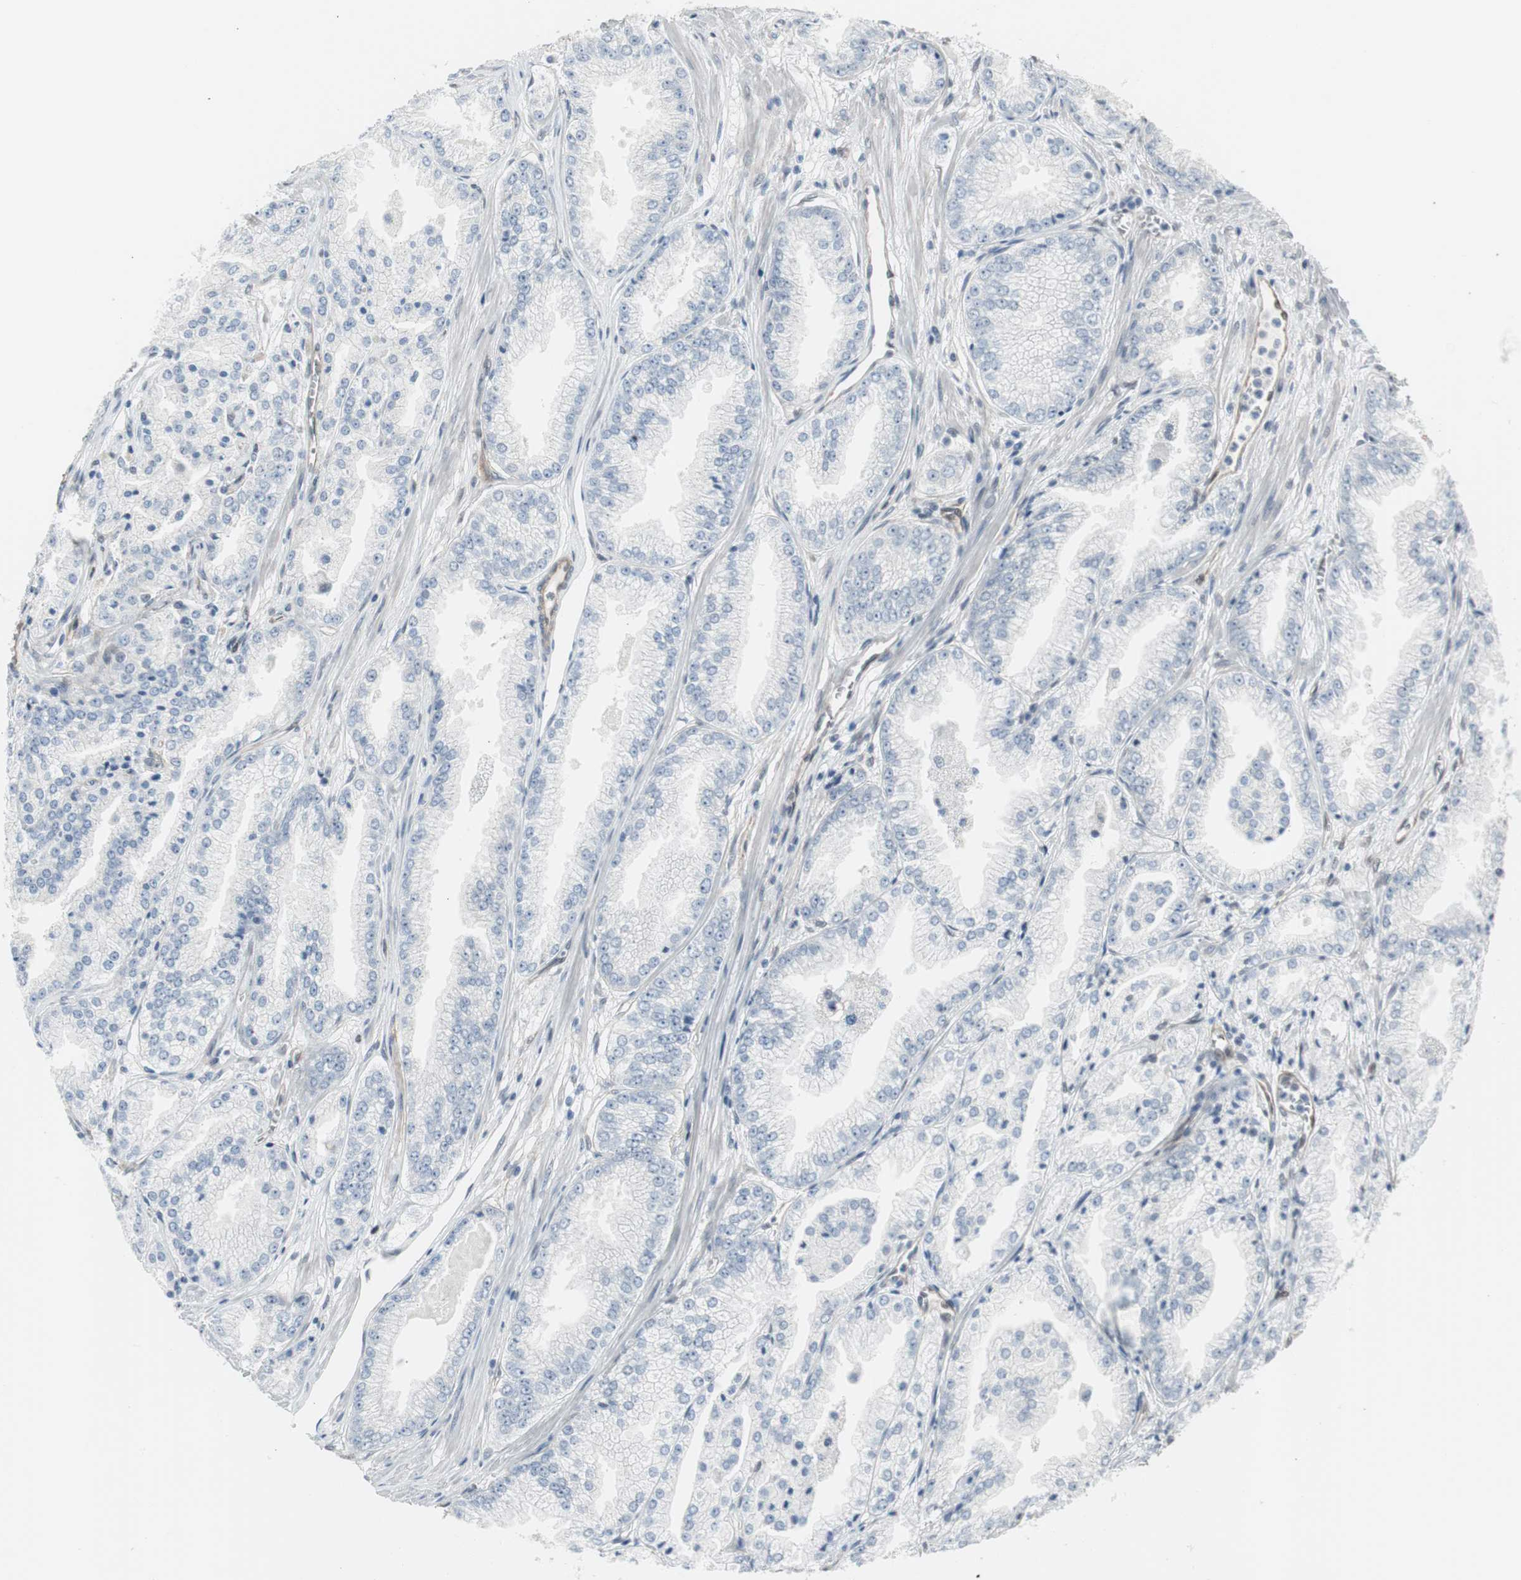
{"staining": {"intensity": "negative", "quantity": "none", "location": "none"}, "tissue": "prostate cancer", "cell_type": "Tumor cells", "image_type": "cancer", "snomed": [{"axis": "morphology", "description": "Adenocarcinoma, High grade"}, {"axis": "topography", "description": "Prostate"}], "caption": "This is a image of IHC staining of prostate high-grade adenocarcinoma, which shows no staining in tumor cells.", "gene": "PML", "patient": {"sex": "male", "age": 61}}